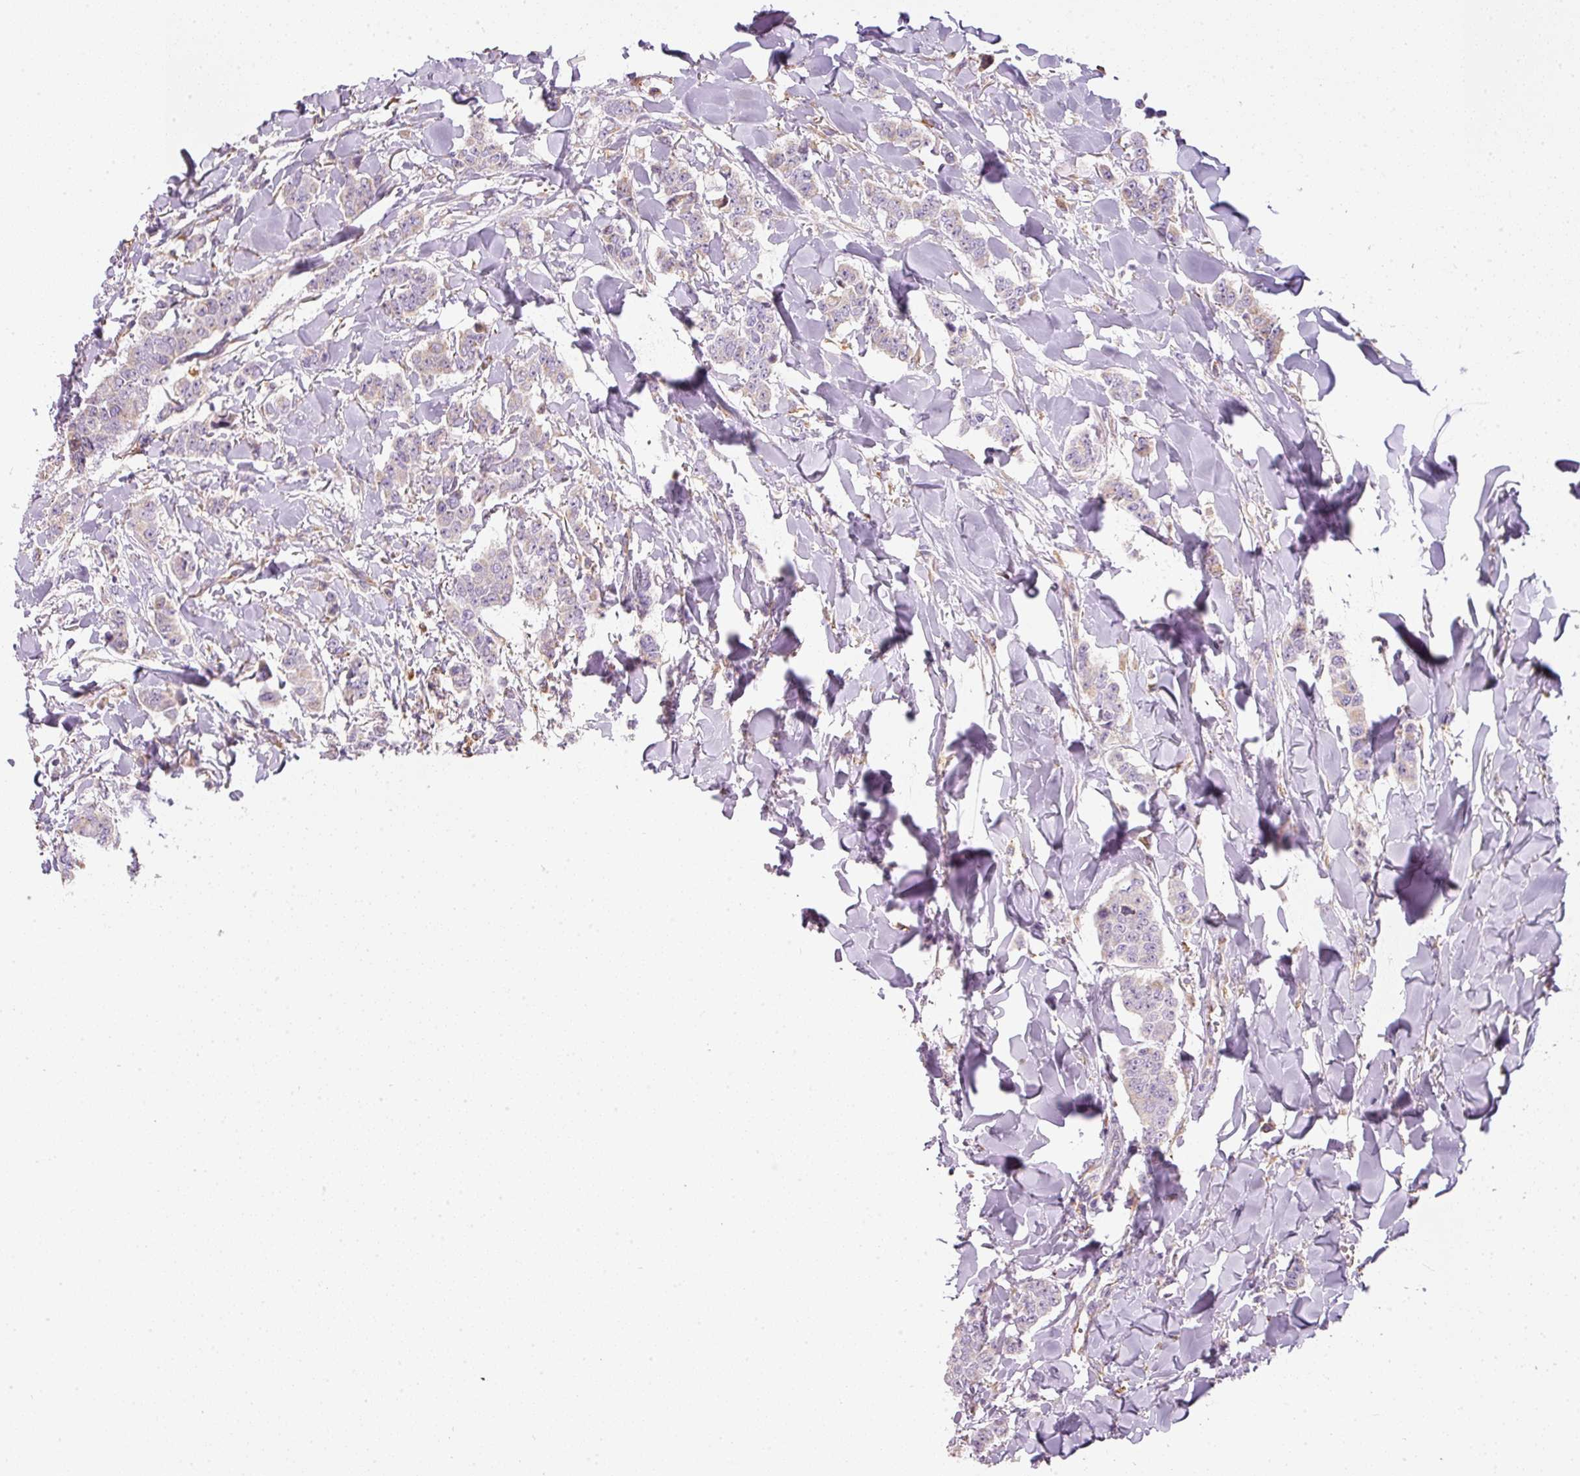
{"staining": {"intensity": "weak", "quantity": "<25%", "location": "cytoplasmic/membranous"}, "tissue": "breast cancer", "cell_type": "Tumor cells", "image_type": "cancer", "snomed": [{"axis": "morphology", "description": "Duct carcinoma"}, {"axis": "topography", "description": "Breast"}], "caption": "Tumor cells are negative for protein expression in human intraductal carcinoma (breast).", "gene": "MORN4", "patient": {"sex": "female", "age": 40}}